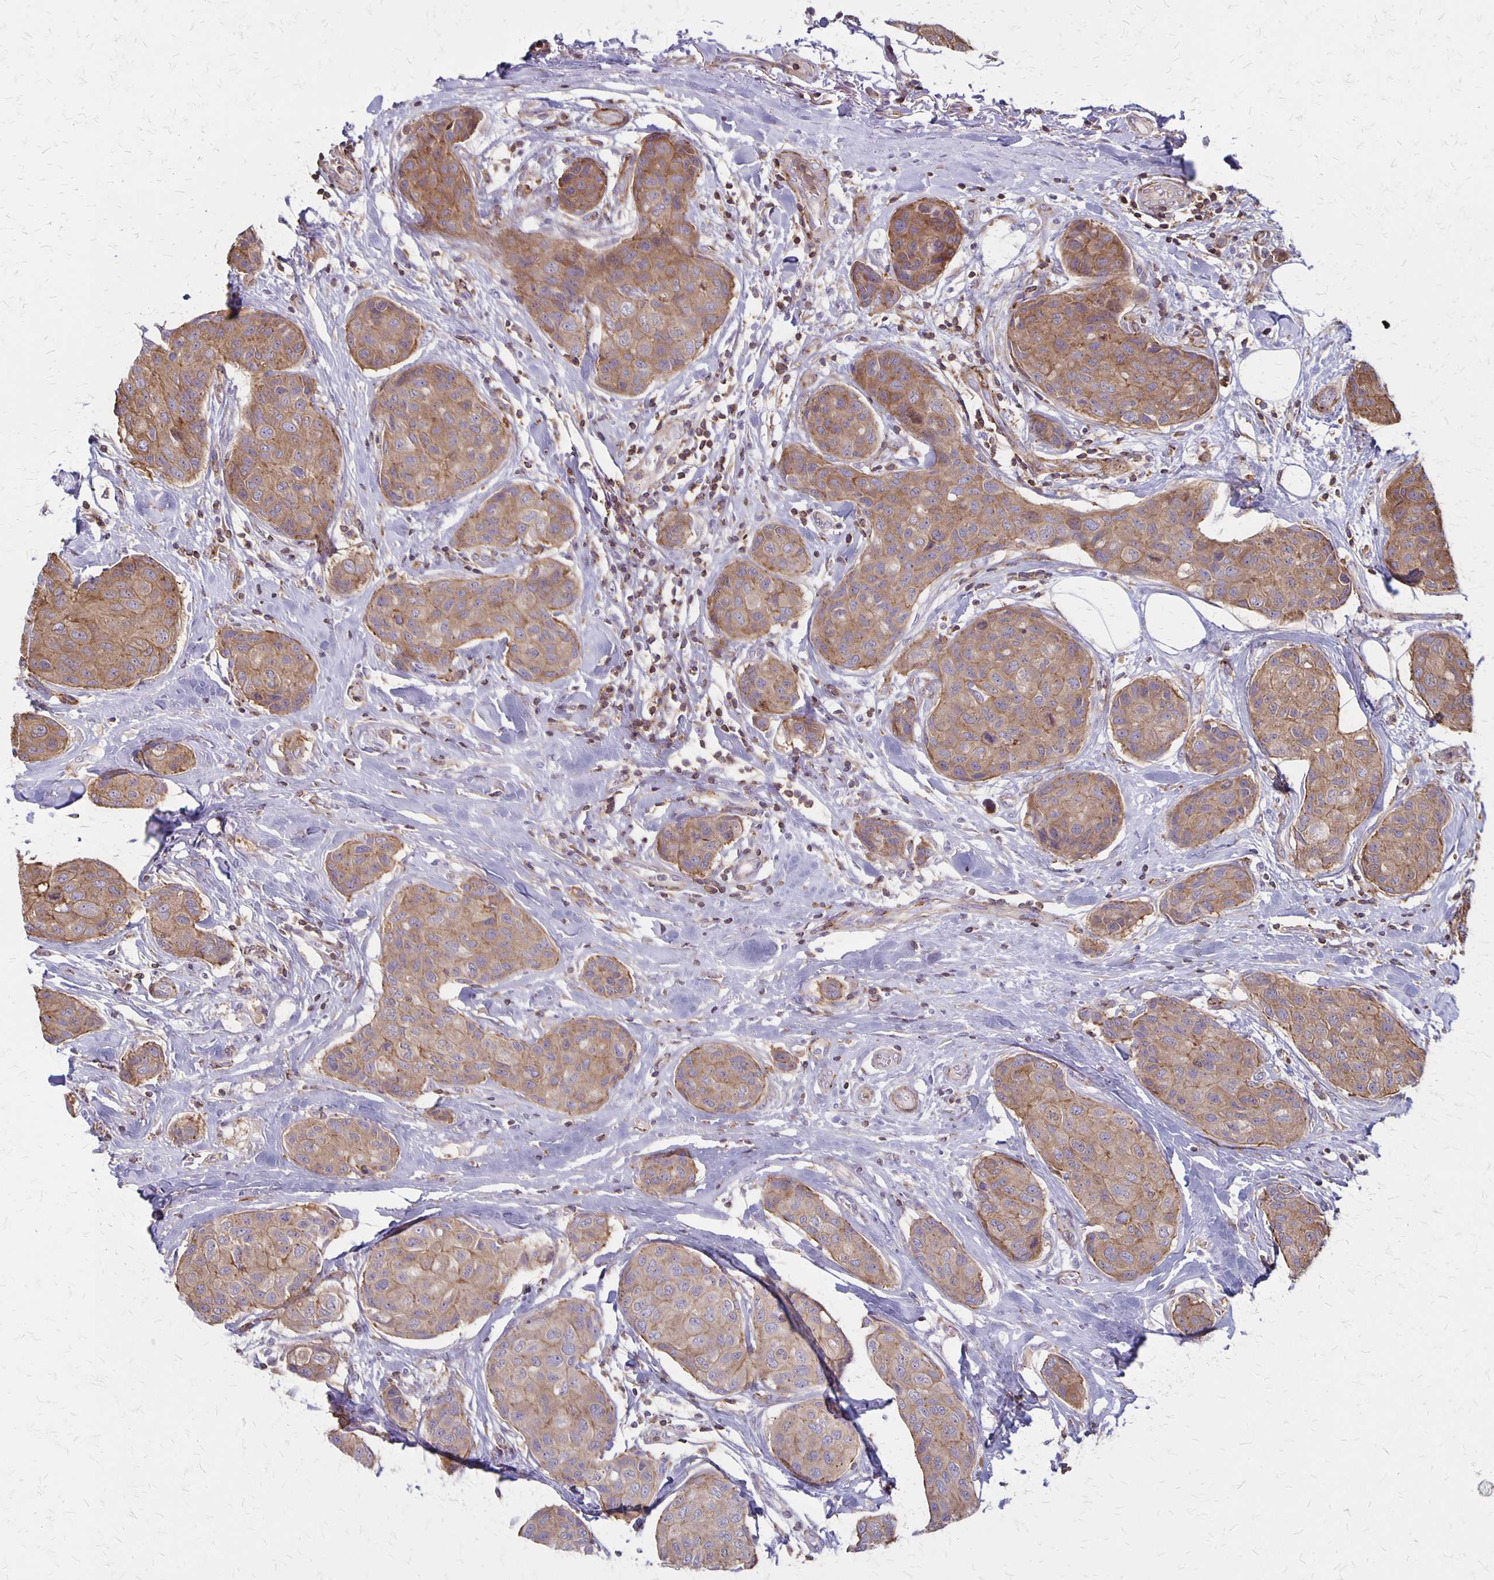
{"staining": {"intensity": "moderate", "quantity": ">75%", "location": "cytoplasmic/membranous"}, "tissue": "breast cancer", "cell_type": "Tumor cells", "image_type": "cancer", "snomed": [{"axis": "morphology", "description": "Duct carcinoma"}, {"axis": "topography", "description": "Breast"}], "caption": "This micrograph exhibits breast cancer stained with immunohistochemistry to label a protein in brown. The cytoplasmic/membranous of tumor cells show moderate positivity for the protein. Nuclei are counter-stained blue.", "gene": "SEPTIN5", "patient": {"sex": "female", "age": 80}}